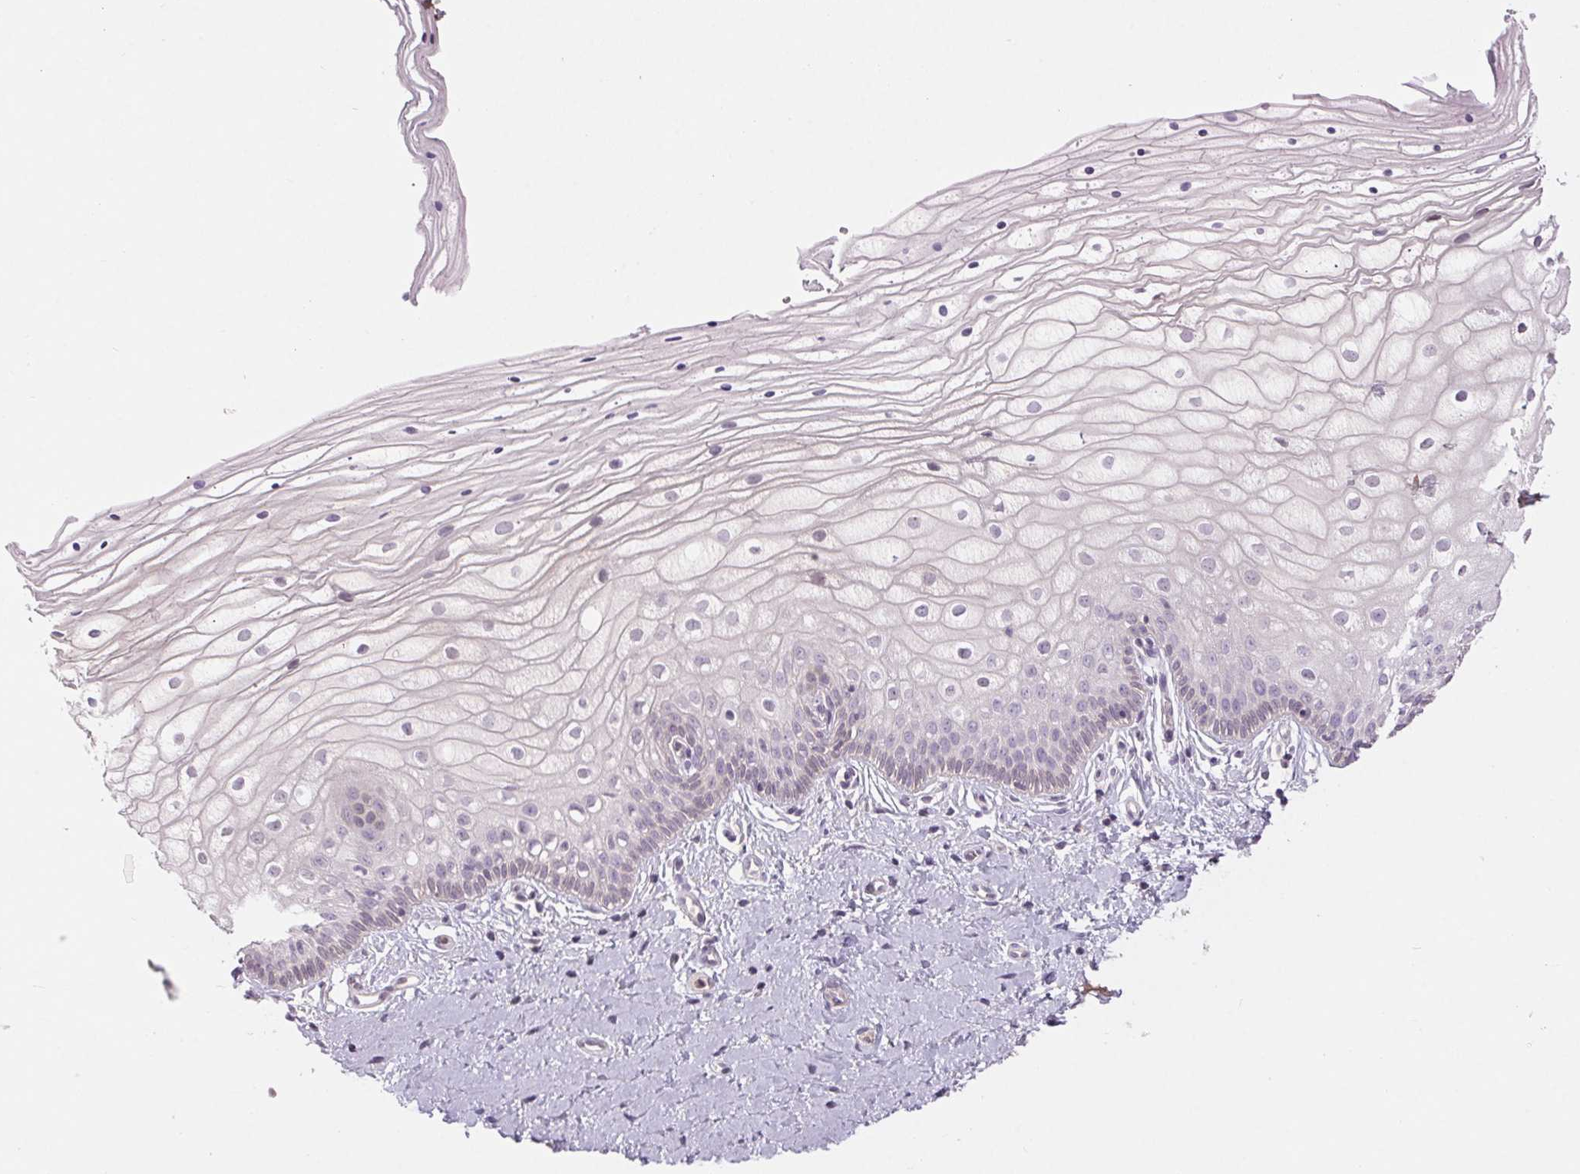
{"staining": {"intensity": "weak", "quantity": "<25%", "location": "cytoplasmic/membranous"}, "tissue": "vagina", "cell_type": "Squamous epithelial cells", "image_type": "normal", "snomed": [{"axis": "morphology", "description": "Normal tissue, NOS"}, {"axis": "topography", "description": "Vagina"}], "caption": "Squamous epithelial cells are negative for brown protein staining in unremarkable vagina.", "gene": "HHLA2", "patient": {"sex": "female", "age": 39}}